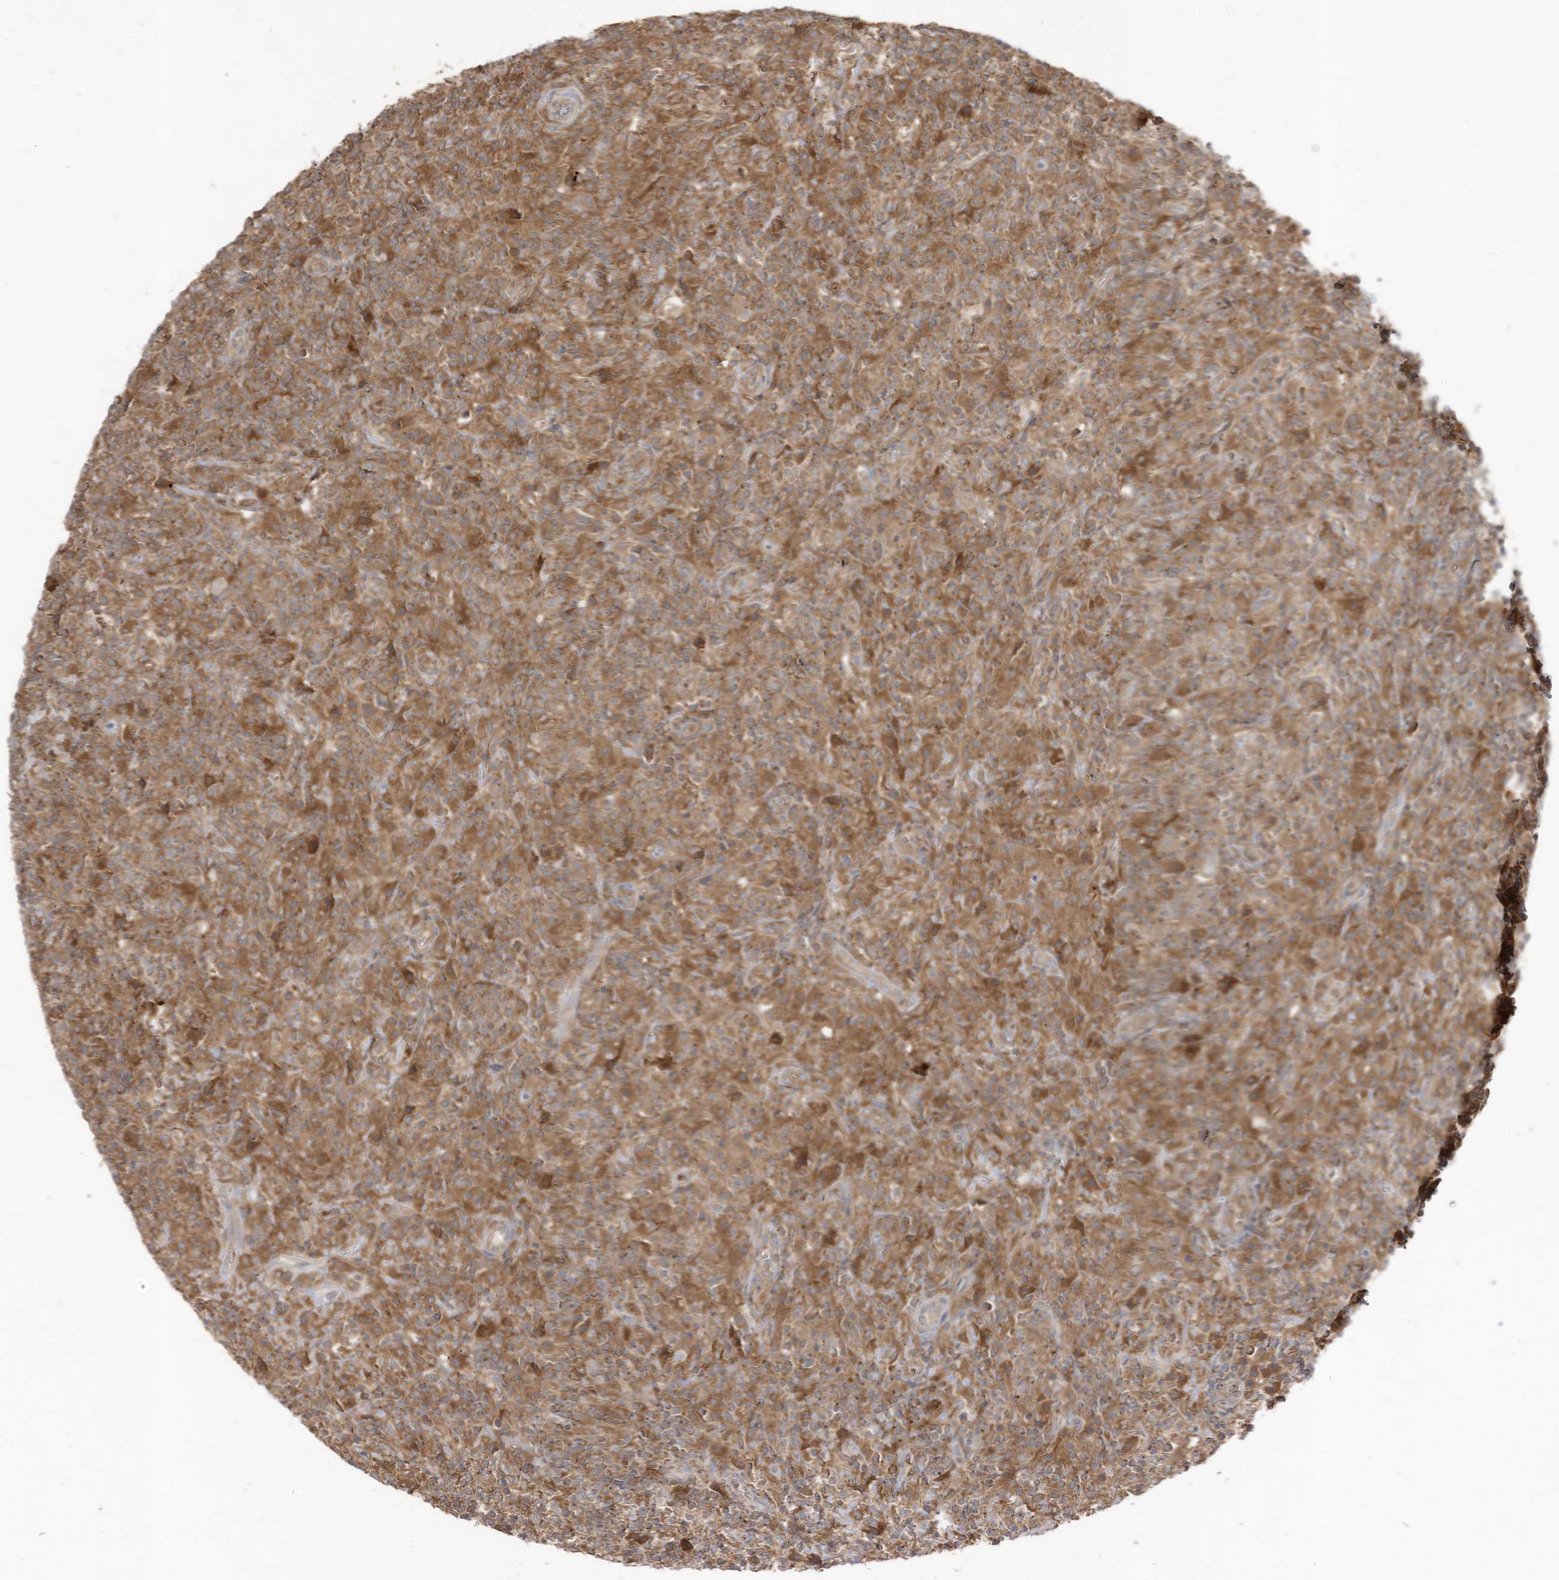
{"staining": {"intensity": "weak", "quantity": ">75%", "location": "cytoplasmic/membranous"}, "tissue": "lymphoma", "cell_type": "Tumor cells", "image_type": "cancer", "snomed": [{"axis": "morphology", "description": "Hodgkin's disease, NOS"}, {"axis": "topography", "description": "Lymph node"}], "caption": "Protein expression analysis of human lymphoma reveals weak cytoplasmic/membranous positivity in about >75% of tumor cells.", "gene": "LDAH", "patient": {"sex": "male", "age": 70}}